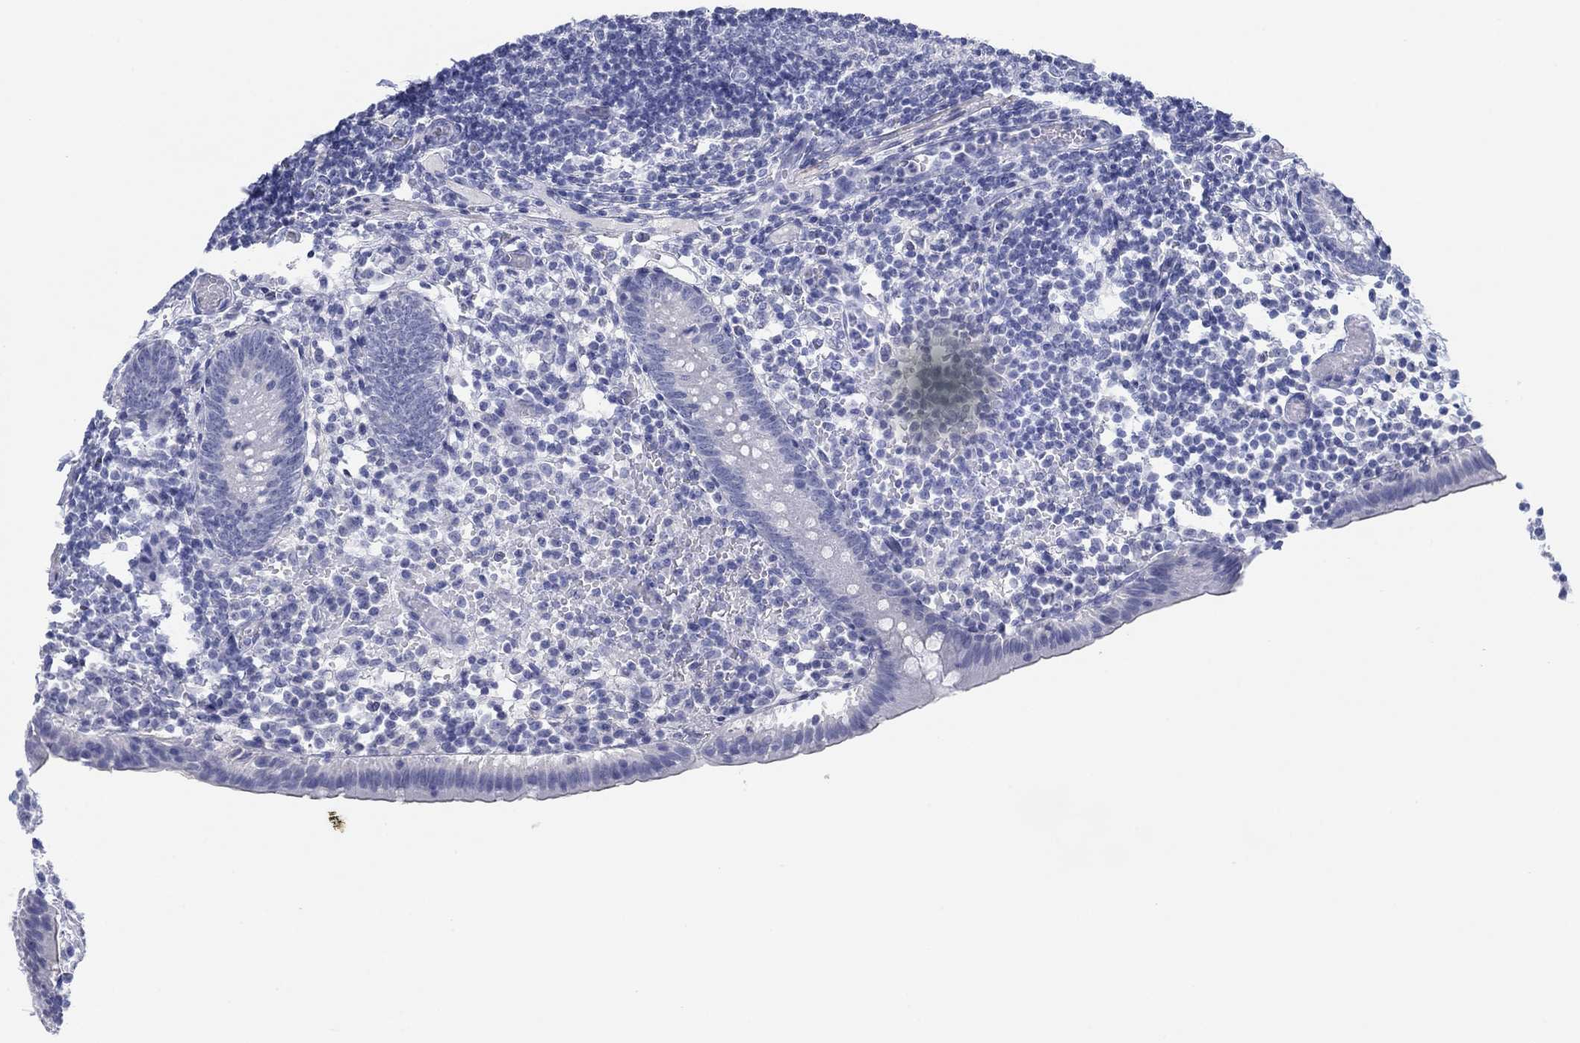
{"staining": {"intensity": "negative", "quantity": "none", "location": "none"}, "tissue": "appendix", "cell_type": "Glandular cells", "image_type": "normal", "snomed": [{"axis": "morphology", "description": "Normal tissue, NOS"}, {"axis": "topography", "description": "Appendix"}], "caption": "The micrograph exhibits no significant positivity in glandular cells of appendix.", "gene": "PDYN", "patient": {"sex": "female", "age": 40}}